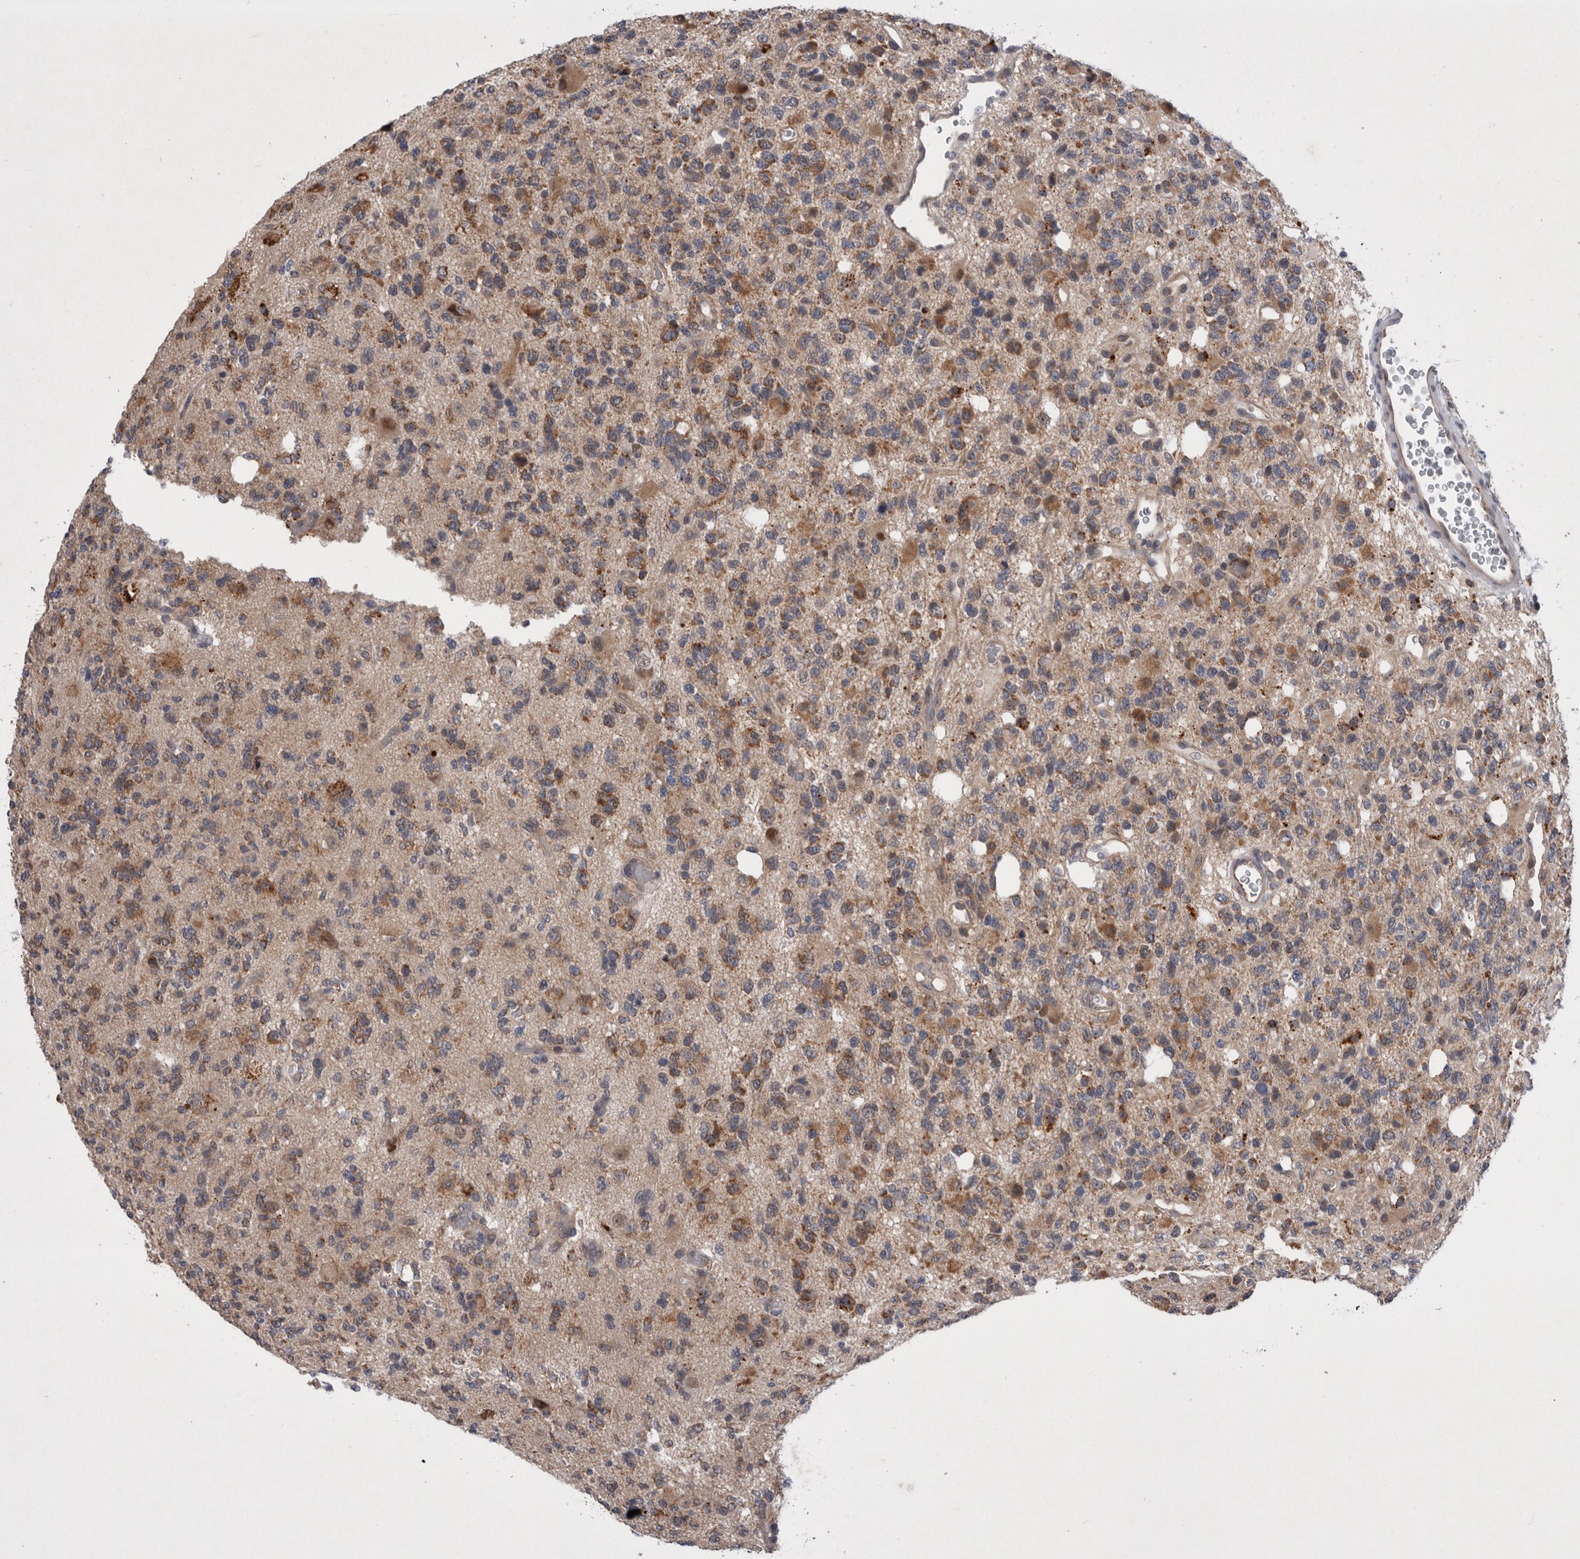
{"staining": {"intensity": "moderate", "quantity": "25%-75%", "location": "cytoplasmic/membranous"}, "tissue": "glioma", "cell_type": "Tumor cells", "image_type": "cancer", "snomed": [{"axis": "morphology", "description": "Glioma, malignant, High grade"}, {"axis": "topography", "description": "Brain"}], "caption": "DAB immunohistochemical staining of human glioma reveals moderate cytoplasmic/membranous protein staining in approximately 25%-75% of tumor cells. Ihc stains the protein in brown and the nuclei are stained blue.", "gene": "MRPL37", "patient": {"sex": "female", "age": 62}}